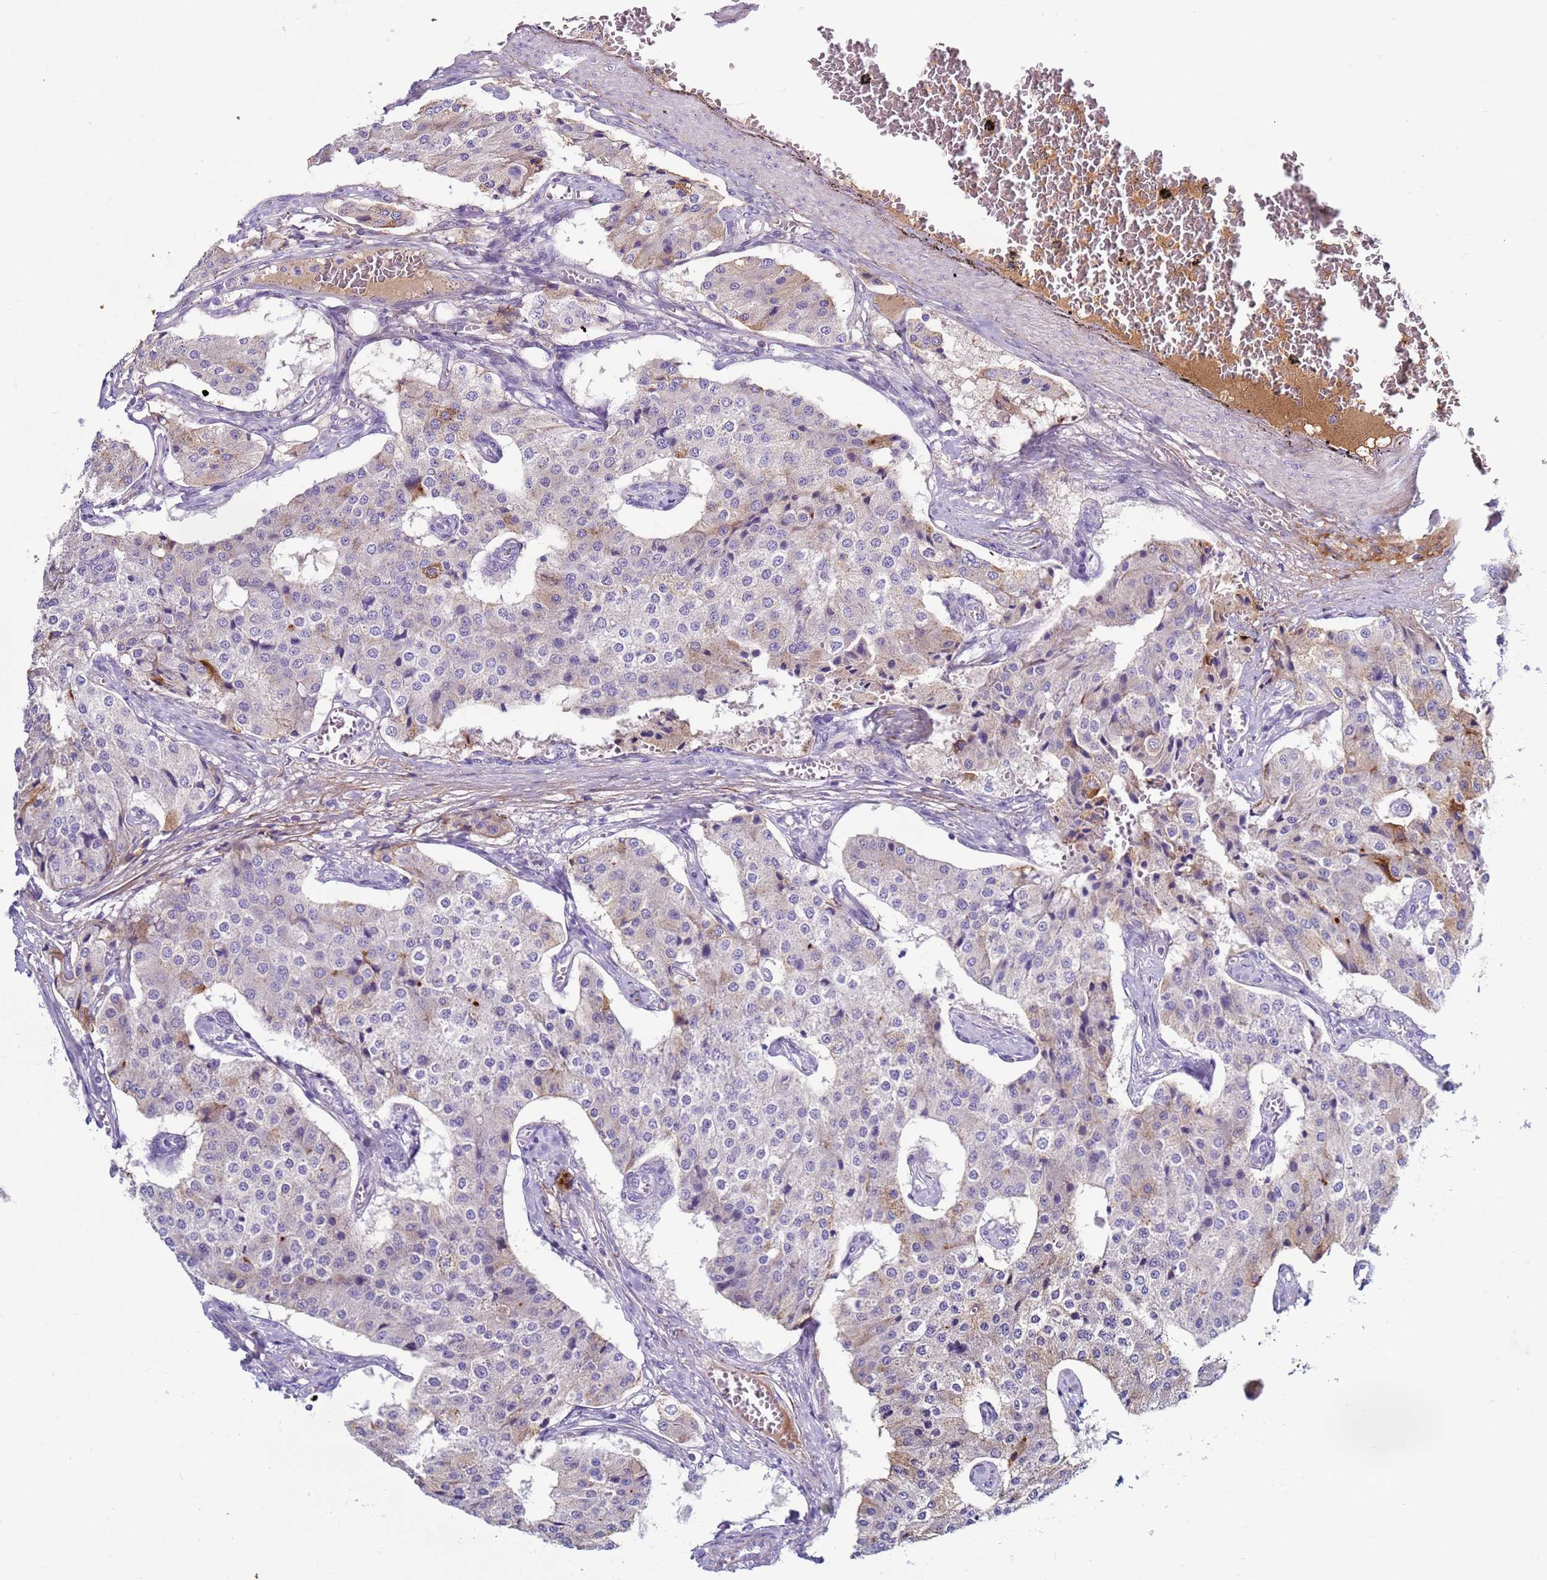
{"staining": {"intensity": "negative", "quantity": "none", "location": "none"}, "tissue": "carcinoid", "cell_type": "Tumor cells", "image_type": "cancer", "snomed": [{"axis": "morphology", "description": "Carcinoid, malignant, NOS"}, {"axis": "topography", "description": "Colon"}], "caption": "This is an immunohistochemistry (IHC) photomicrograph of human carcinoid. There is no staining in tumor cells.", "gene": "TRIM51", "patient": {"sex": "female", "age": 52}}